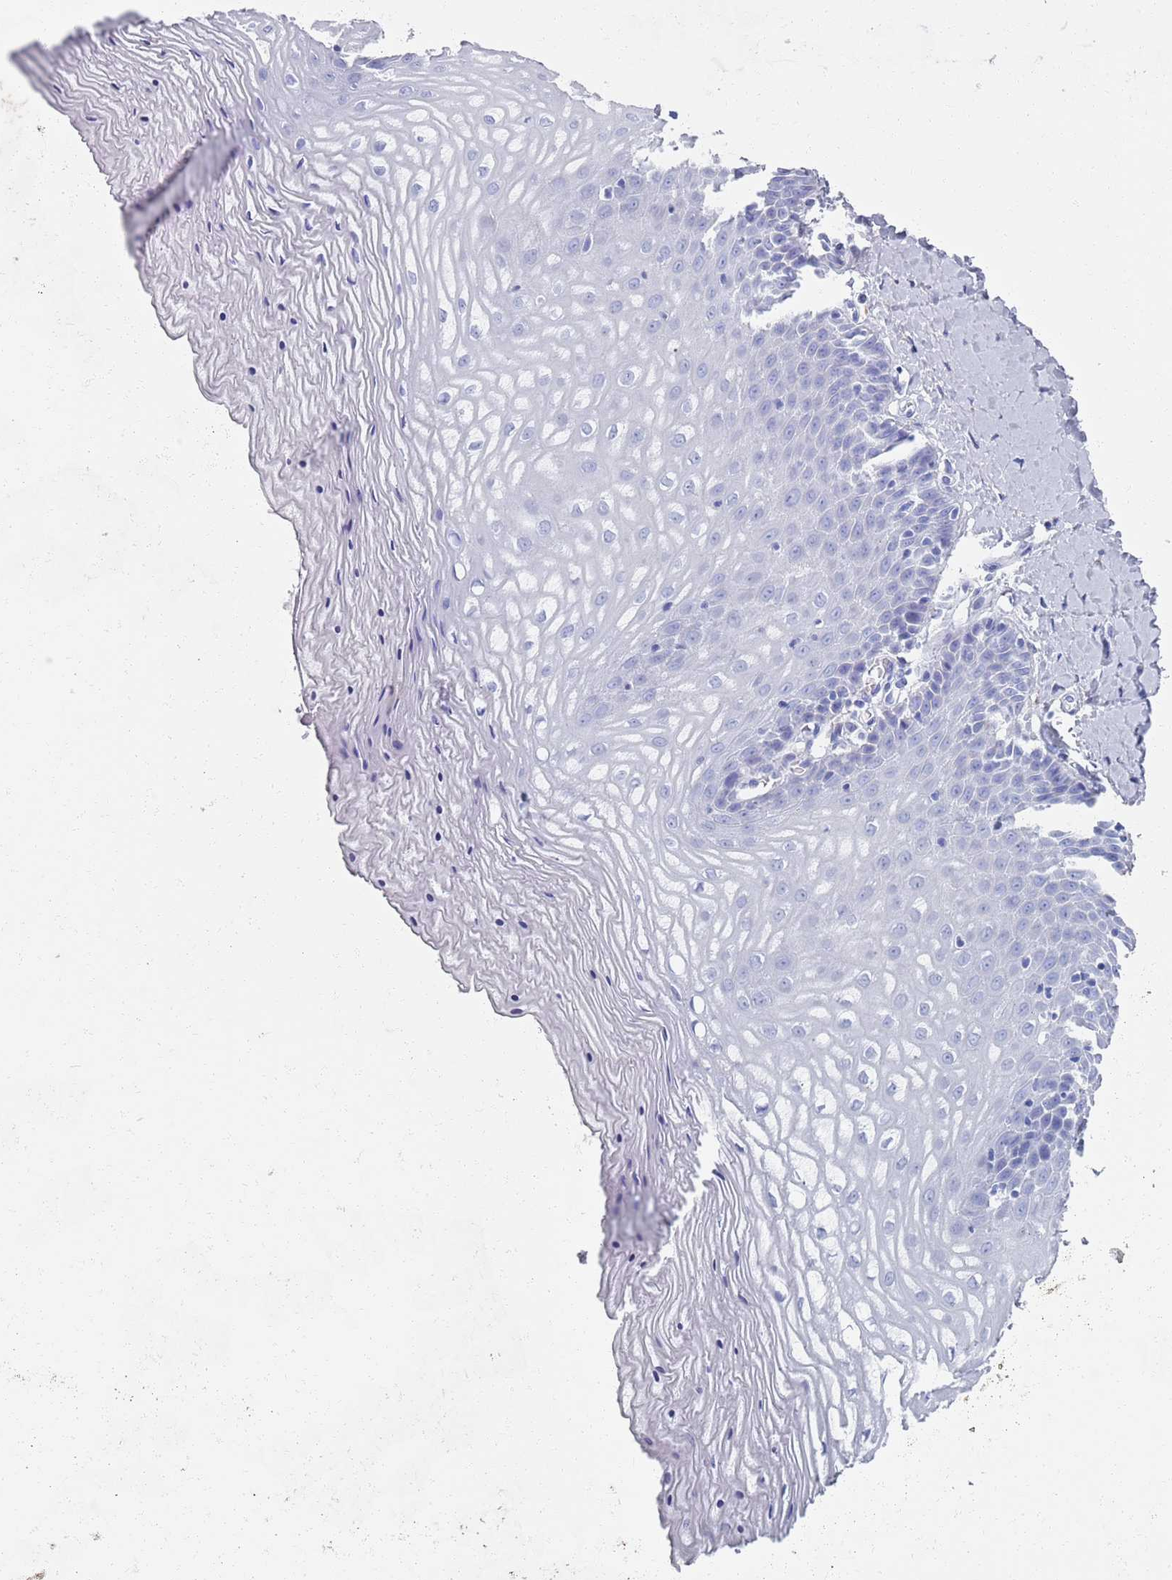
{"staining": {"intensity": "negative", "quantity": "none", "location": "none"}, "tissue": "vagina", "cell_type": "Squamous epithelial cells", "image_type": "normal", "snomed": [{"axis": "morphology", "description": "Normal tissue, NOS"}, {"axis": "topography", "description": "Vagina"}], "caption": "DAB immunohistochemical staining of unremarkable human vagina displays no significant staining in squamous epithelial cells.", "gene": "PLOD1", "patient": {"sex": "female", "age": 65}}